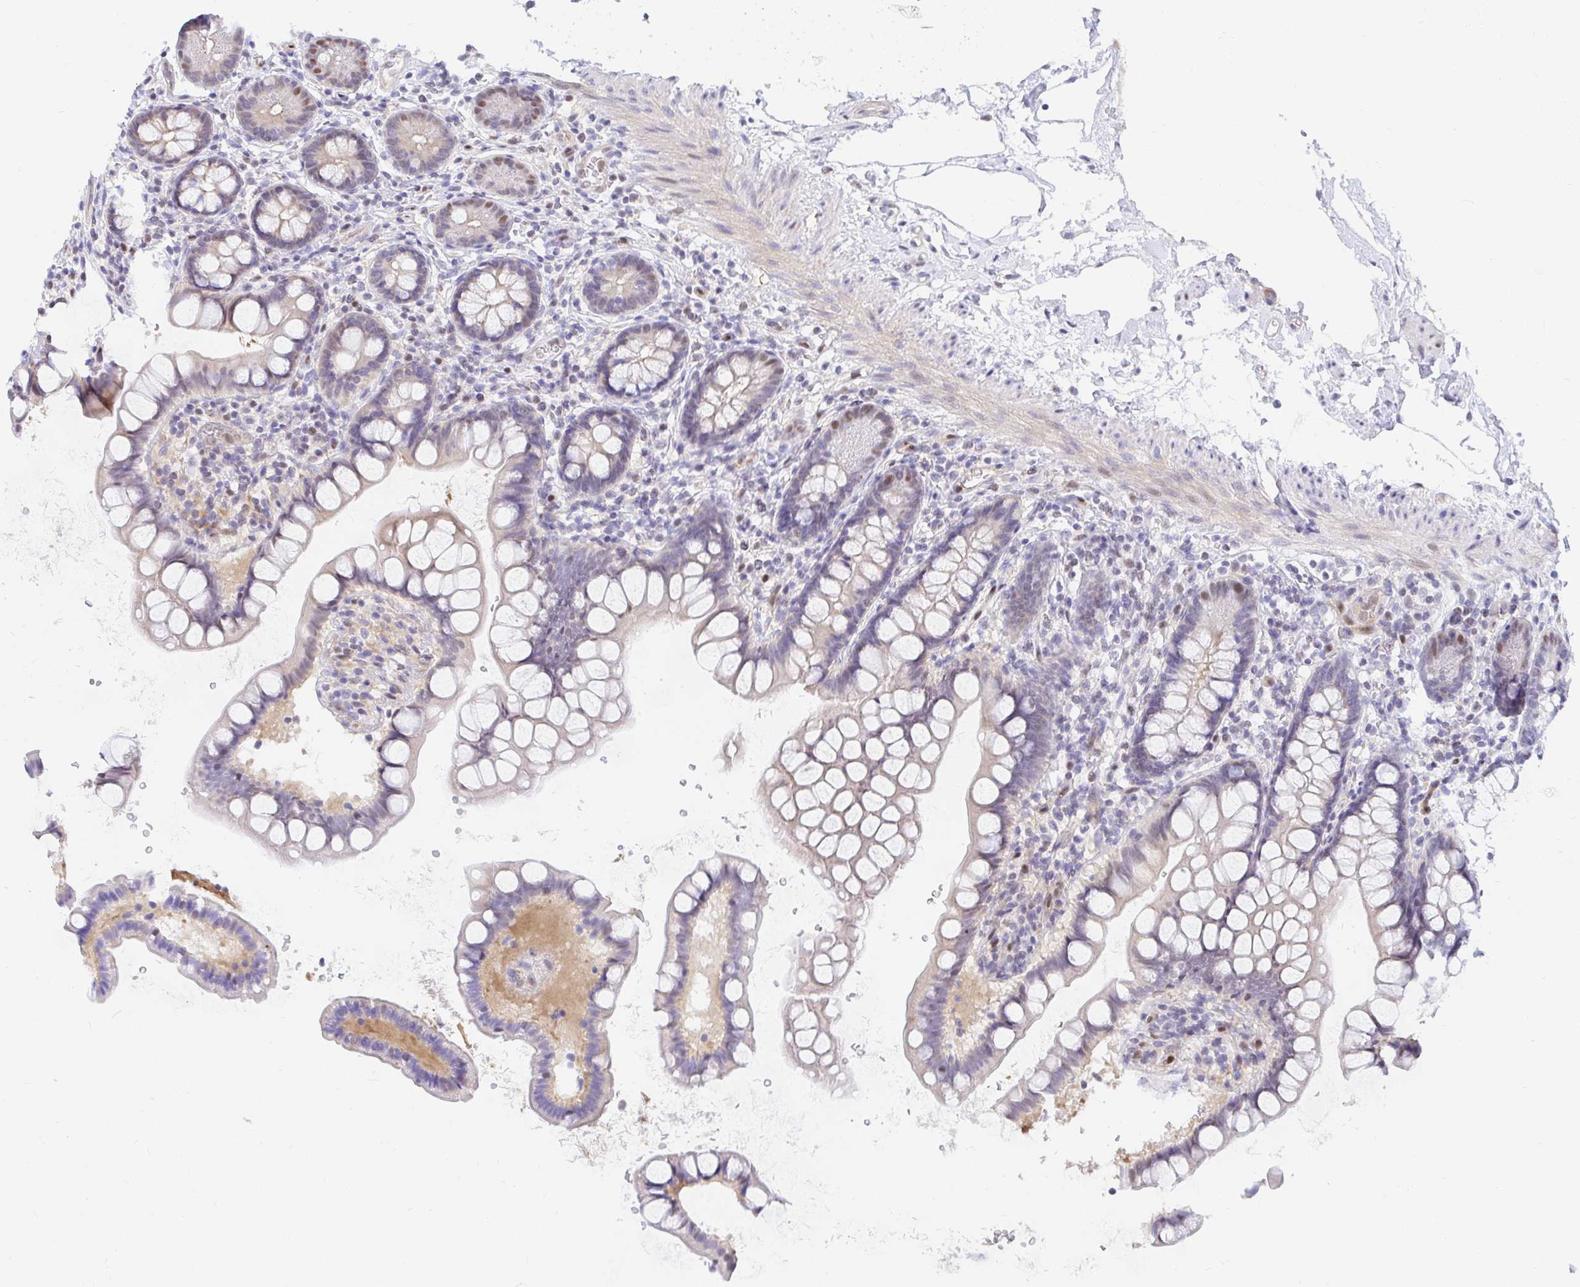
{"staining": {"intensity": "weak", "quantity": "<25%", "location": "cytoplasmic/membranous"}, "tissue": "small intestine", "cell_type": "Glandular cells", "image_type": "normal", "snomed": [{"axis": "morphology", "description": "Normal tissue, NOS"}, {"axis": "topography", "description": "Small intestine"}], "caption": "Immunohistochemistry micrograph of benign small intestine: small intestine stained with DAB (3,3'-diaminobenzidine) displays no significant protein expression in glandular cells. (Stains: DAB immunohistochemistry (IHC) with hematoxylin counter stain, Microscopy: brightfield microscopy at high magnification).", "gene": "HINFP", "patient": {"sex": "female", "age": 84}}